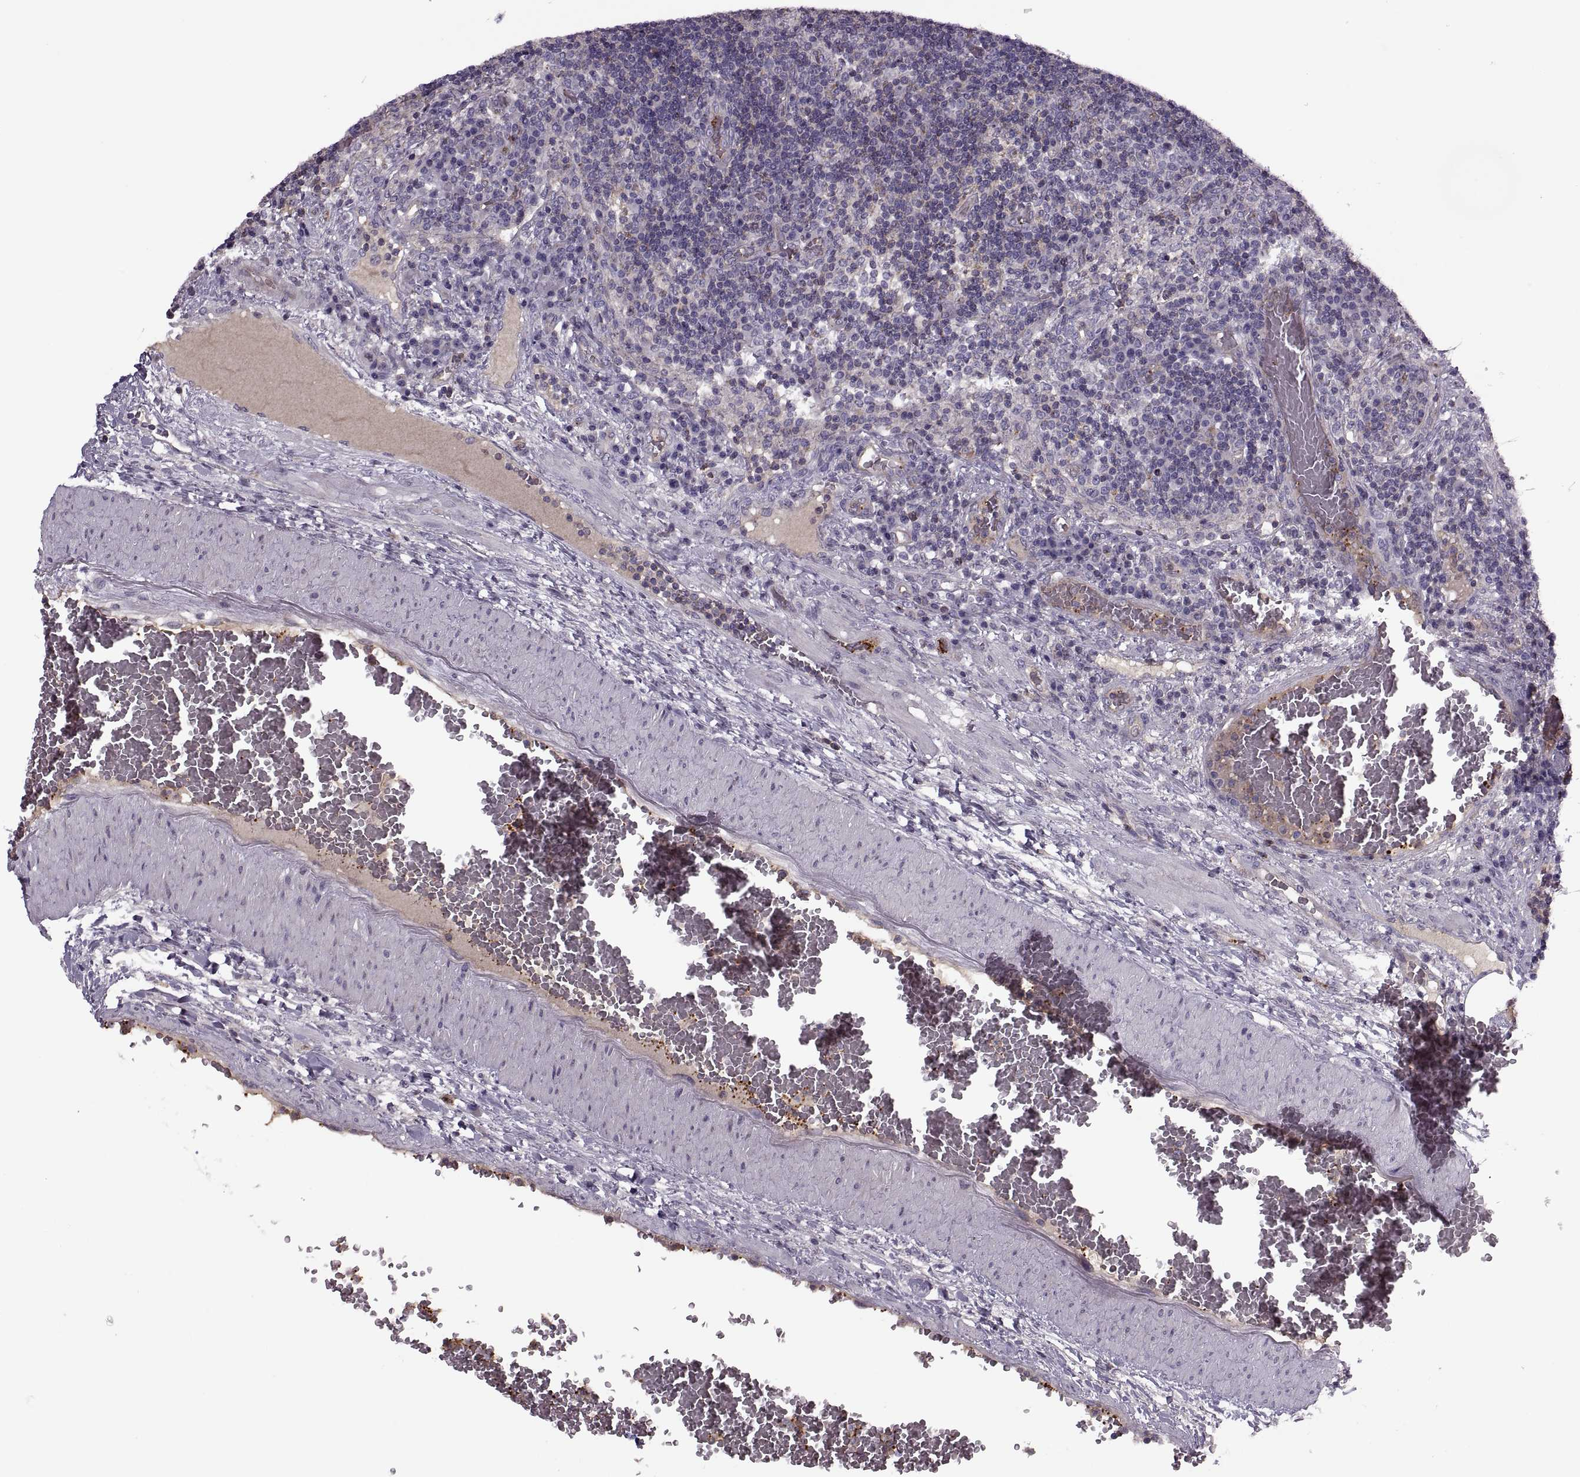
{"staining": {"intensity": "negative", "quantity": "none", "location": "none"}, "tissue": "lymph node", "cell_type": "Germinal center cells", "image_type": "normal", "snomed": [{"axis": "morphology", "description": "Normal tissue, NOS"}, {"axis": "topography", "description": "Lymph node"}], "caption": "IHC photomicrograph of unremarkable lymph node: lymph node stained with DAB exhibits no significant protein staining in germinal center cells.", "gene": "SLC2A14", "patient": {"sex": "male", "age": 63}}